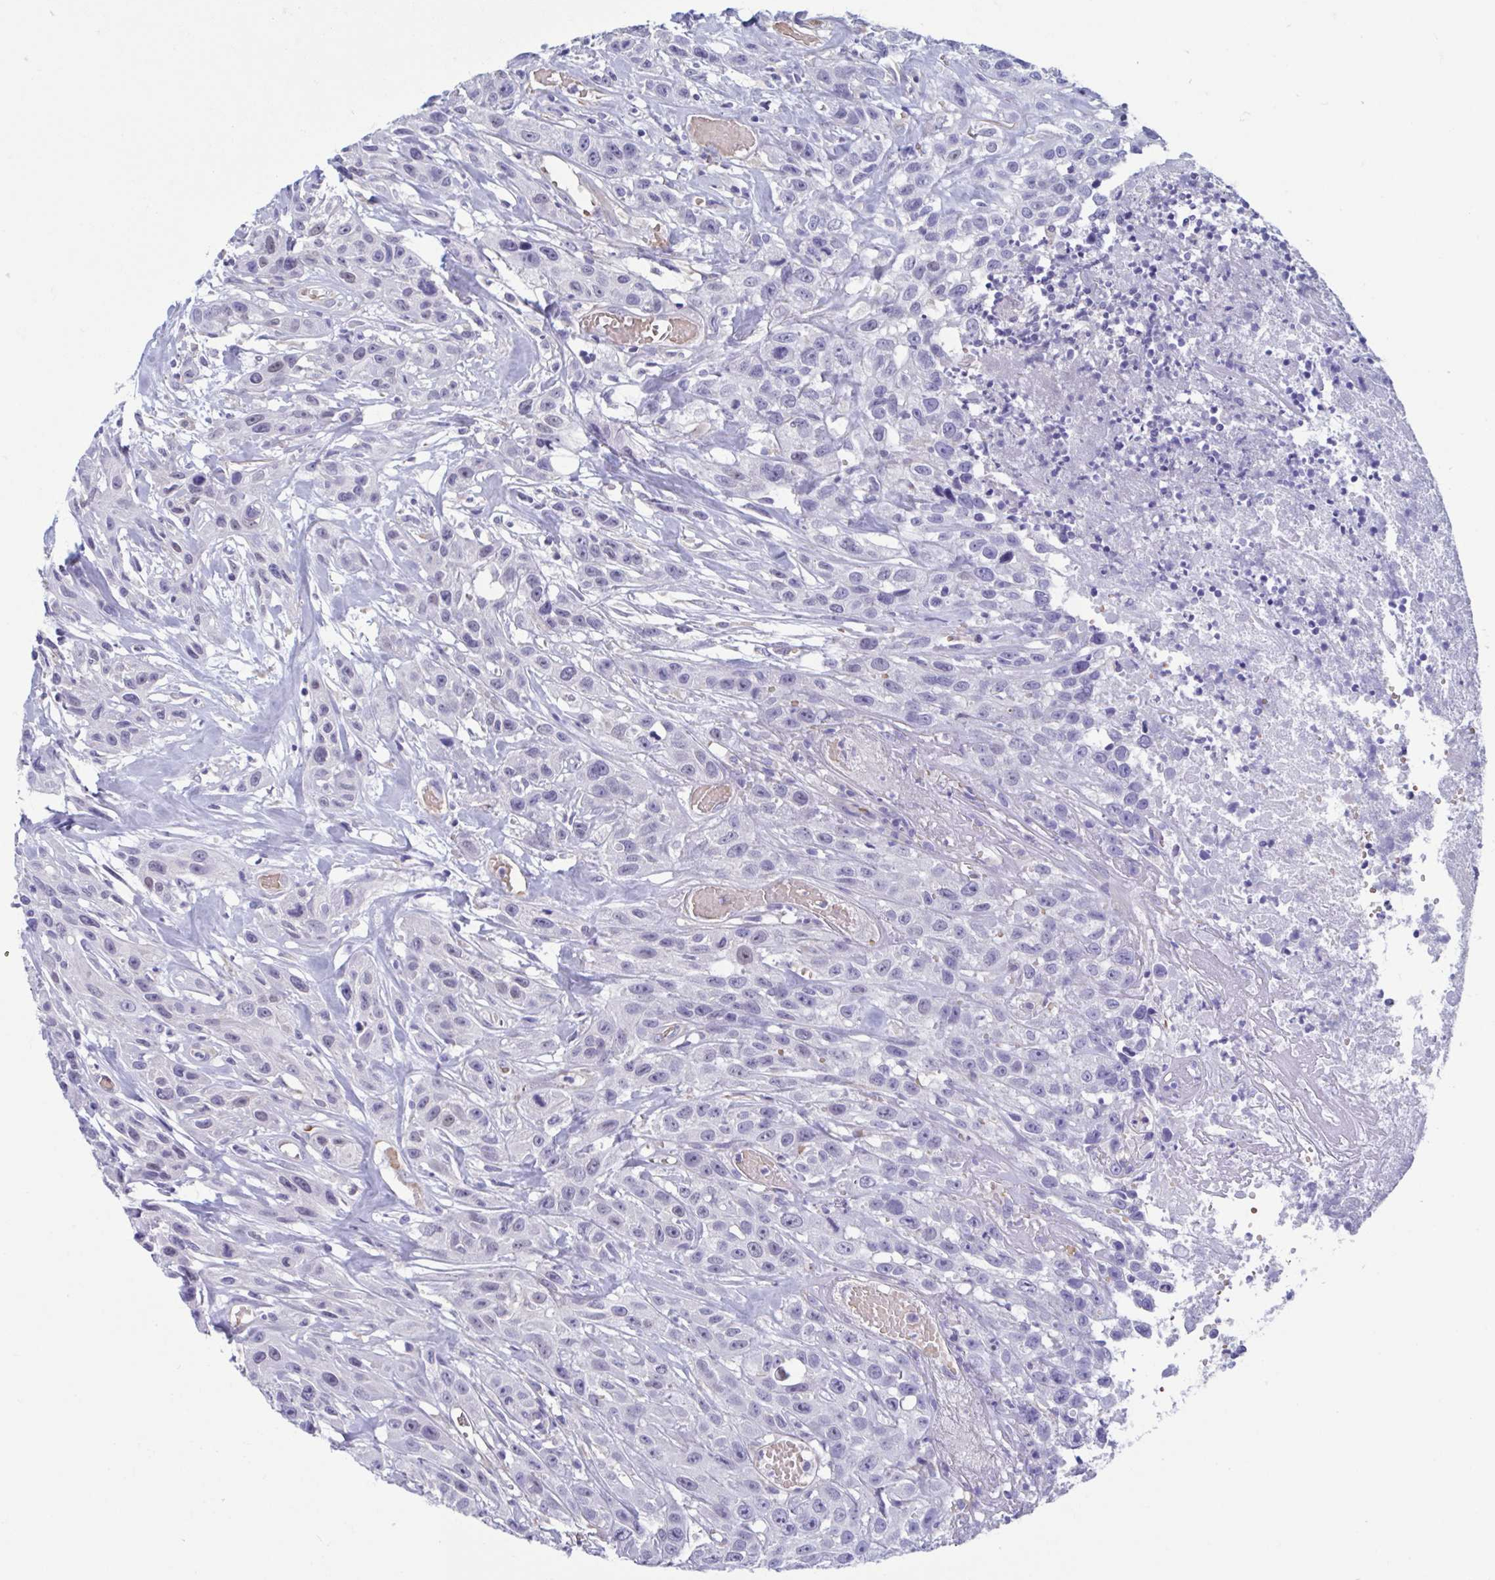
{"staining": {"intensity": "negative", "quantity": "none", "location": "none"}, "tissue": "head and neck cancer", "cell_type": "Tumor cells", "image_type": "cancer", "snomed": [{"axis": "morphology", "description": "Squamous cell carcinoma, NOS"}, {"axis": "topography", "description": "Head-Neck"}], "caption": "Head and neck squamous cell carcinoma stained for a protein using immunohistochemistry (IHC) exhibits no positivity tumor cells.", "gene": "MORC4", "patient": {"sex": "male", "age": 57}}